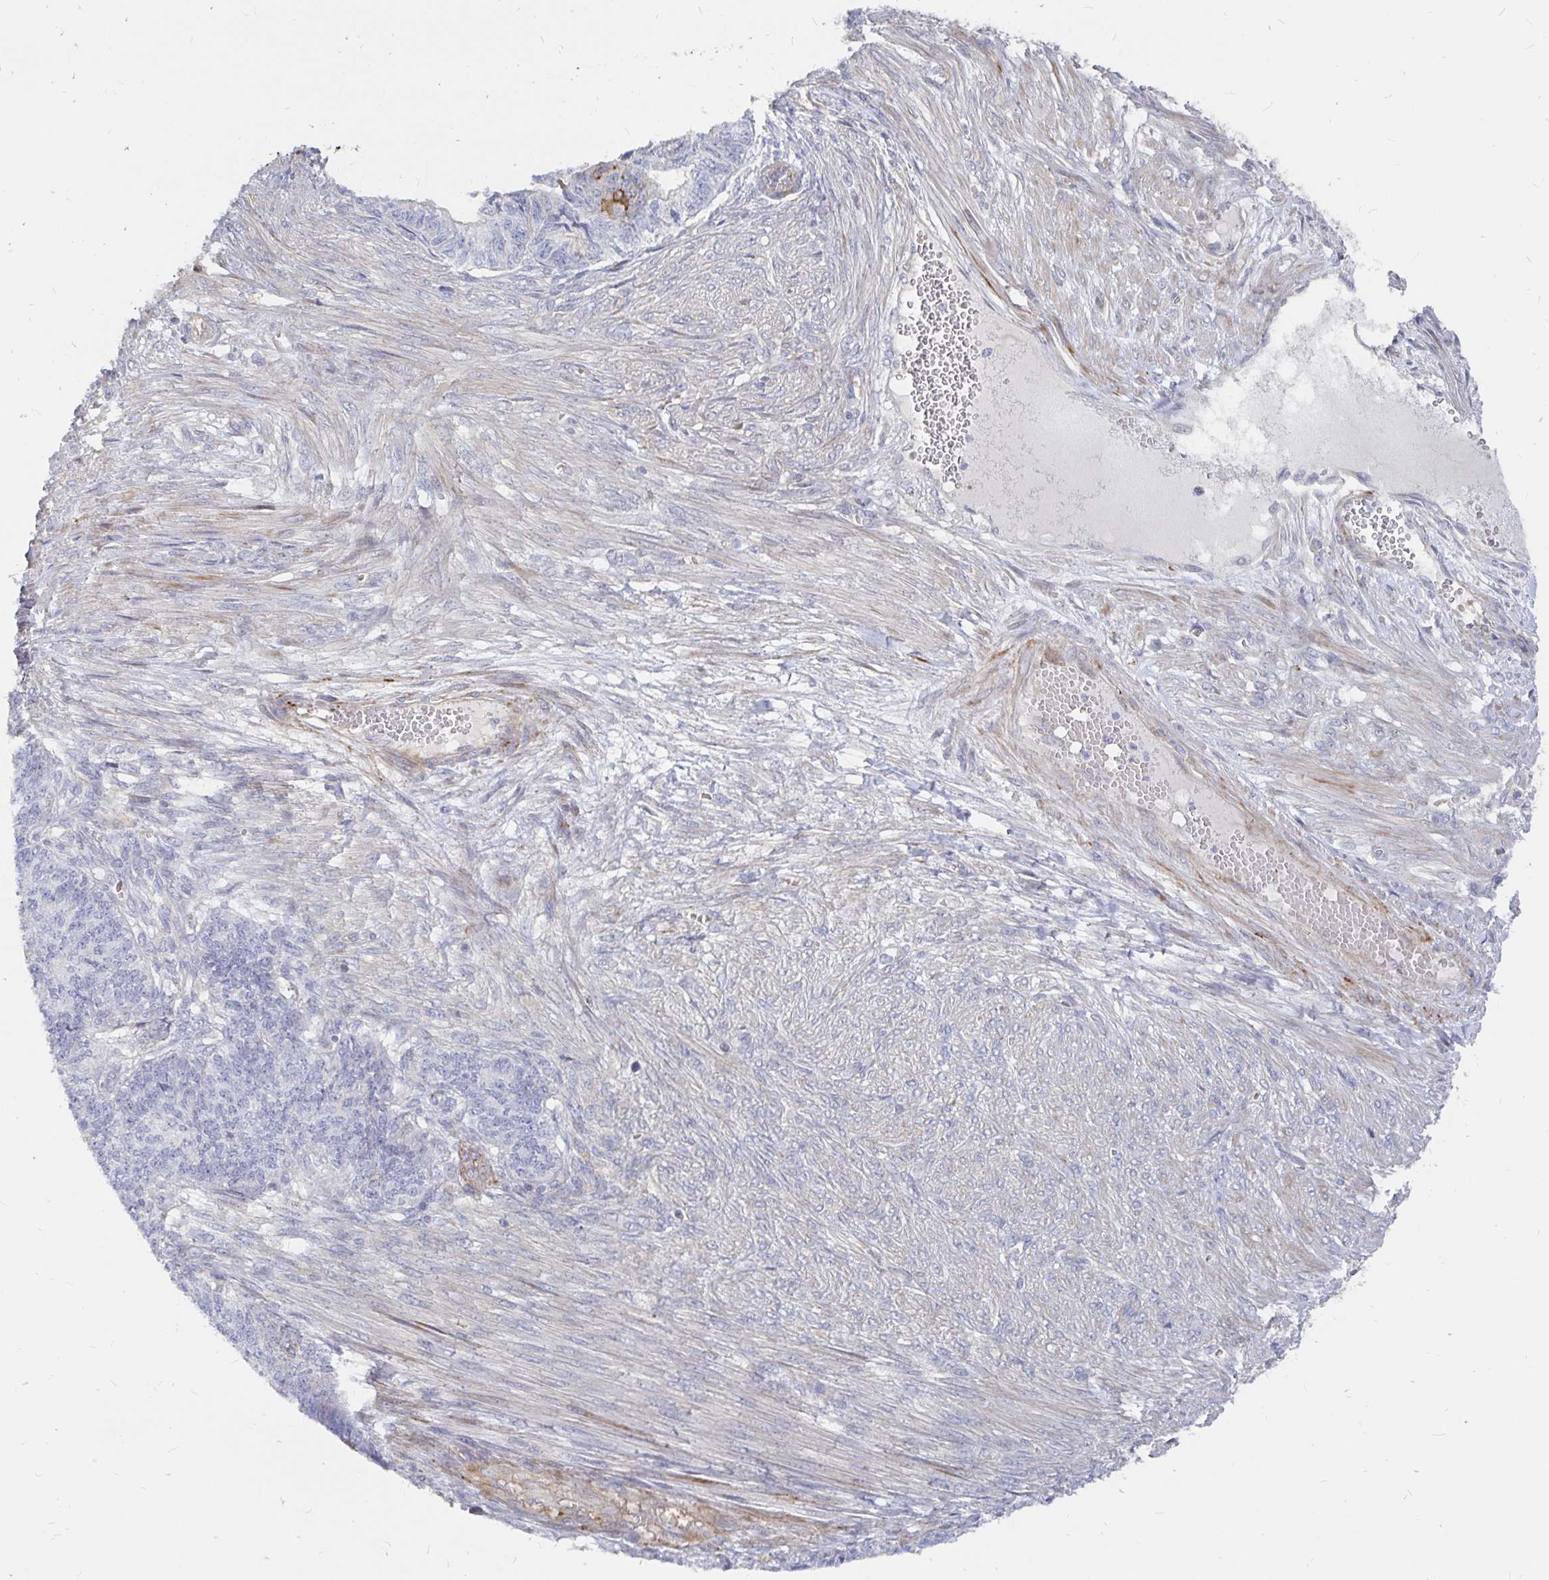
{"staining": {"intensity": "moderate", "quantity": "<25%", "location": "cytoplasmic/membranous"}, "tissue": "endometrial cancer", "cell_type": "Tumor cells", "image_type": "cancer", "snomed": [{"axis": "morphology", "description": "Adenocarcinoma, NOS"}, {"axis": "topography", "description": "Endometrium"}], "caption": "Immunohistochemistry histopathology image of neoplastic tissue: adenocarcinoma (endometrial) stained using IHC shows low levels of moderate protein expression localized specifically in the cytoplasmic/membranous of tumor cells, appearing as a cytoplasmic/membranous brown color.", "gene": "KCTD19", "patient": {"sex": "female", "age": 32}}